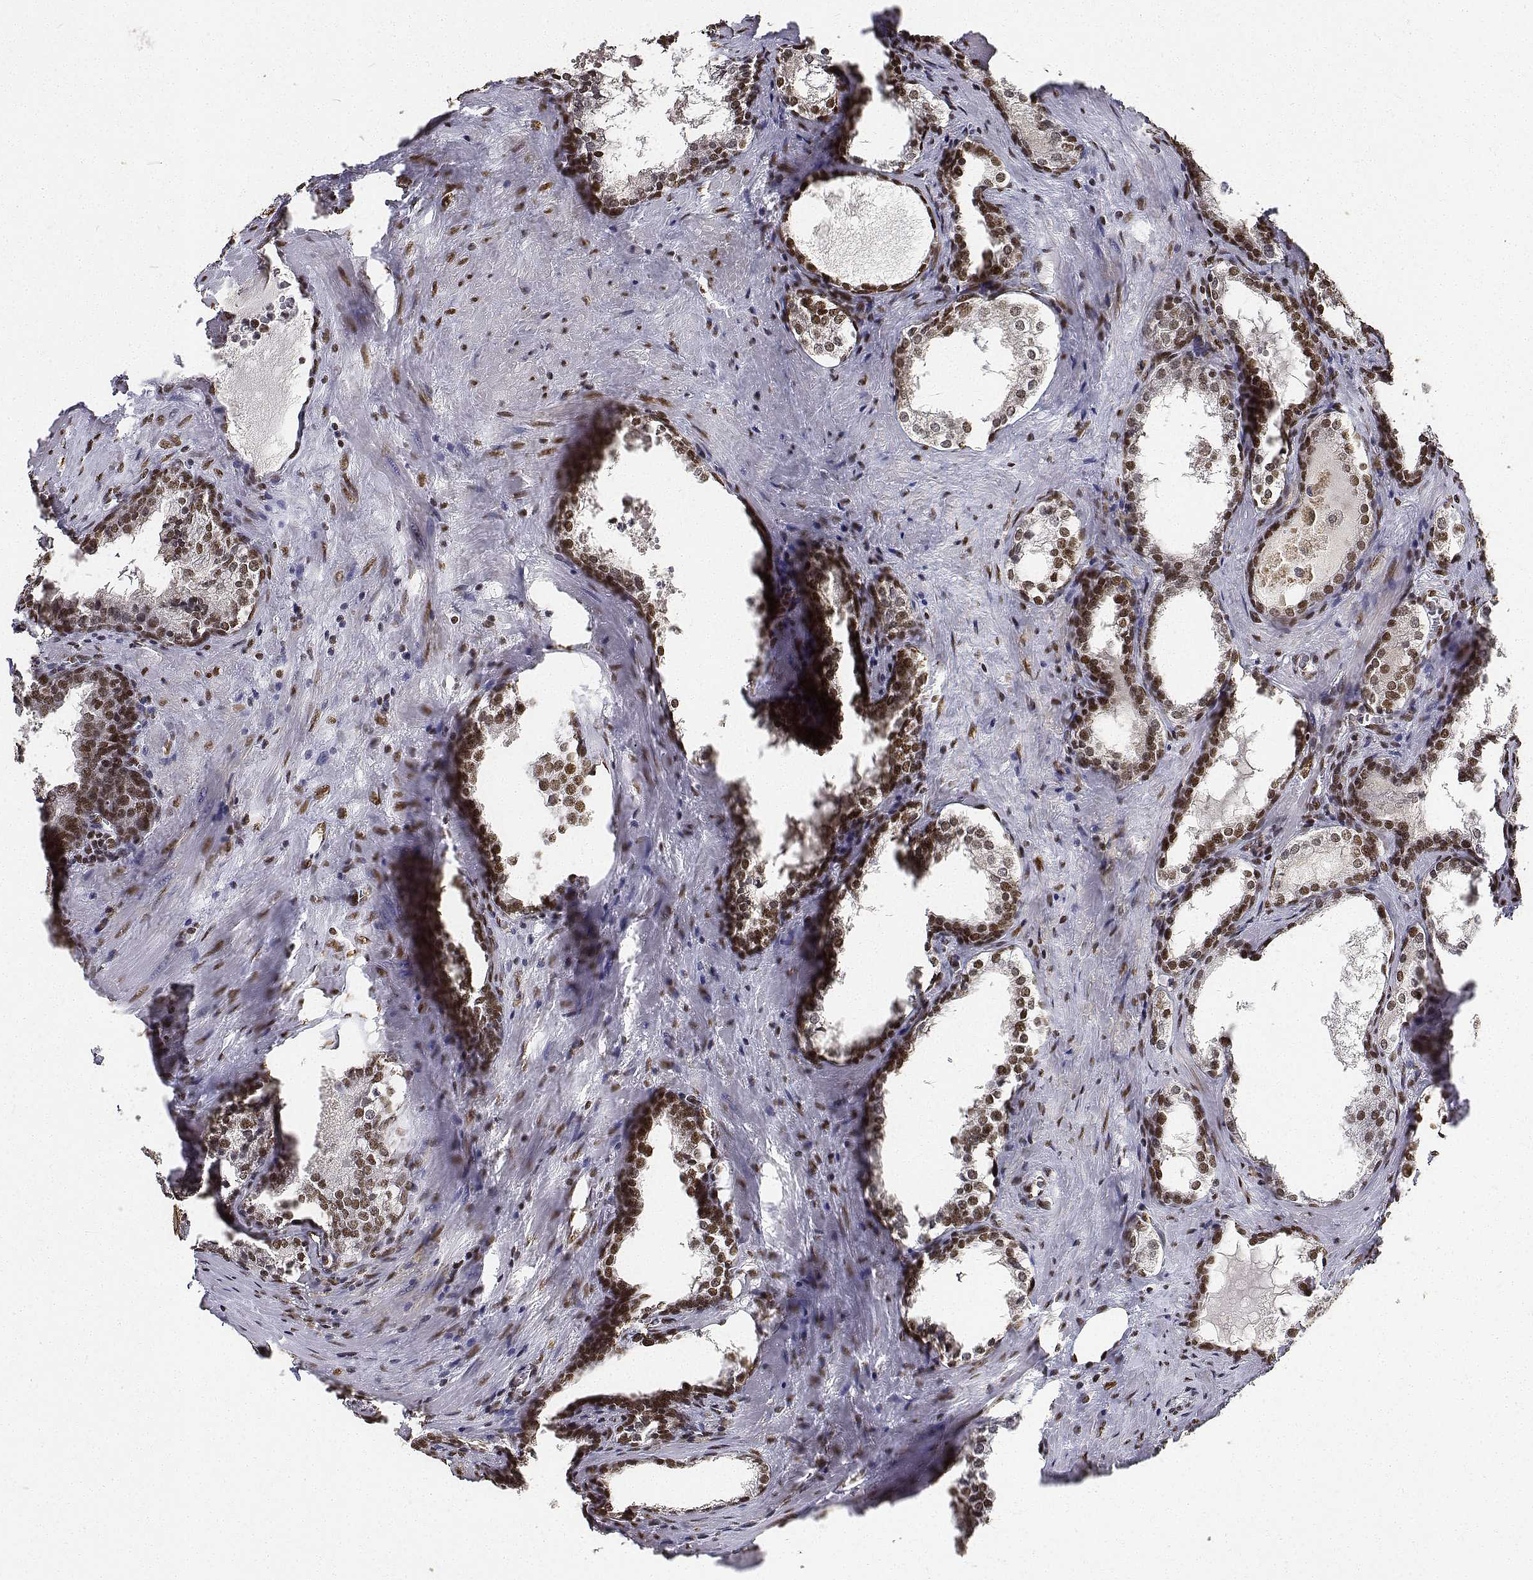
{"staining": {"intensity": "moderate", "quantity": ">75%", "location": "nuclear"}, "tissue": "prostate cancer", "cell_type": "Tumor cells", "image_type": "cancer", "snomed": [{"axis": "morphology", "description": "Adenocarcinoma, NOS"}, {"axis": "topography", "description": "Prostate and seminal vesicle, NOS"}], "caption": "A brown stain shows moderate nuclear positivity of a protein in human prostate cancer (adenocarcinoma) tumor cells.", "gene": "ATRX", "patient": {"sex": "male", "age": 63}}